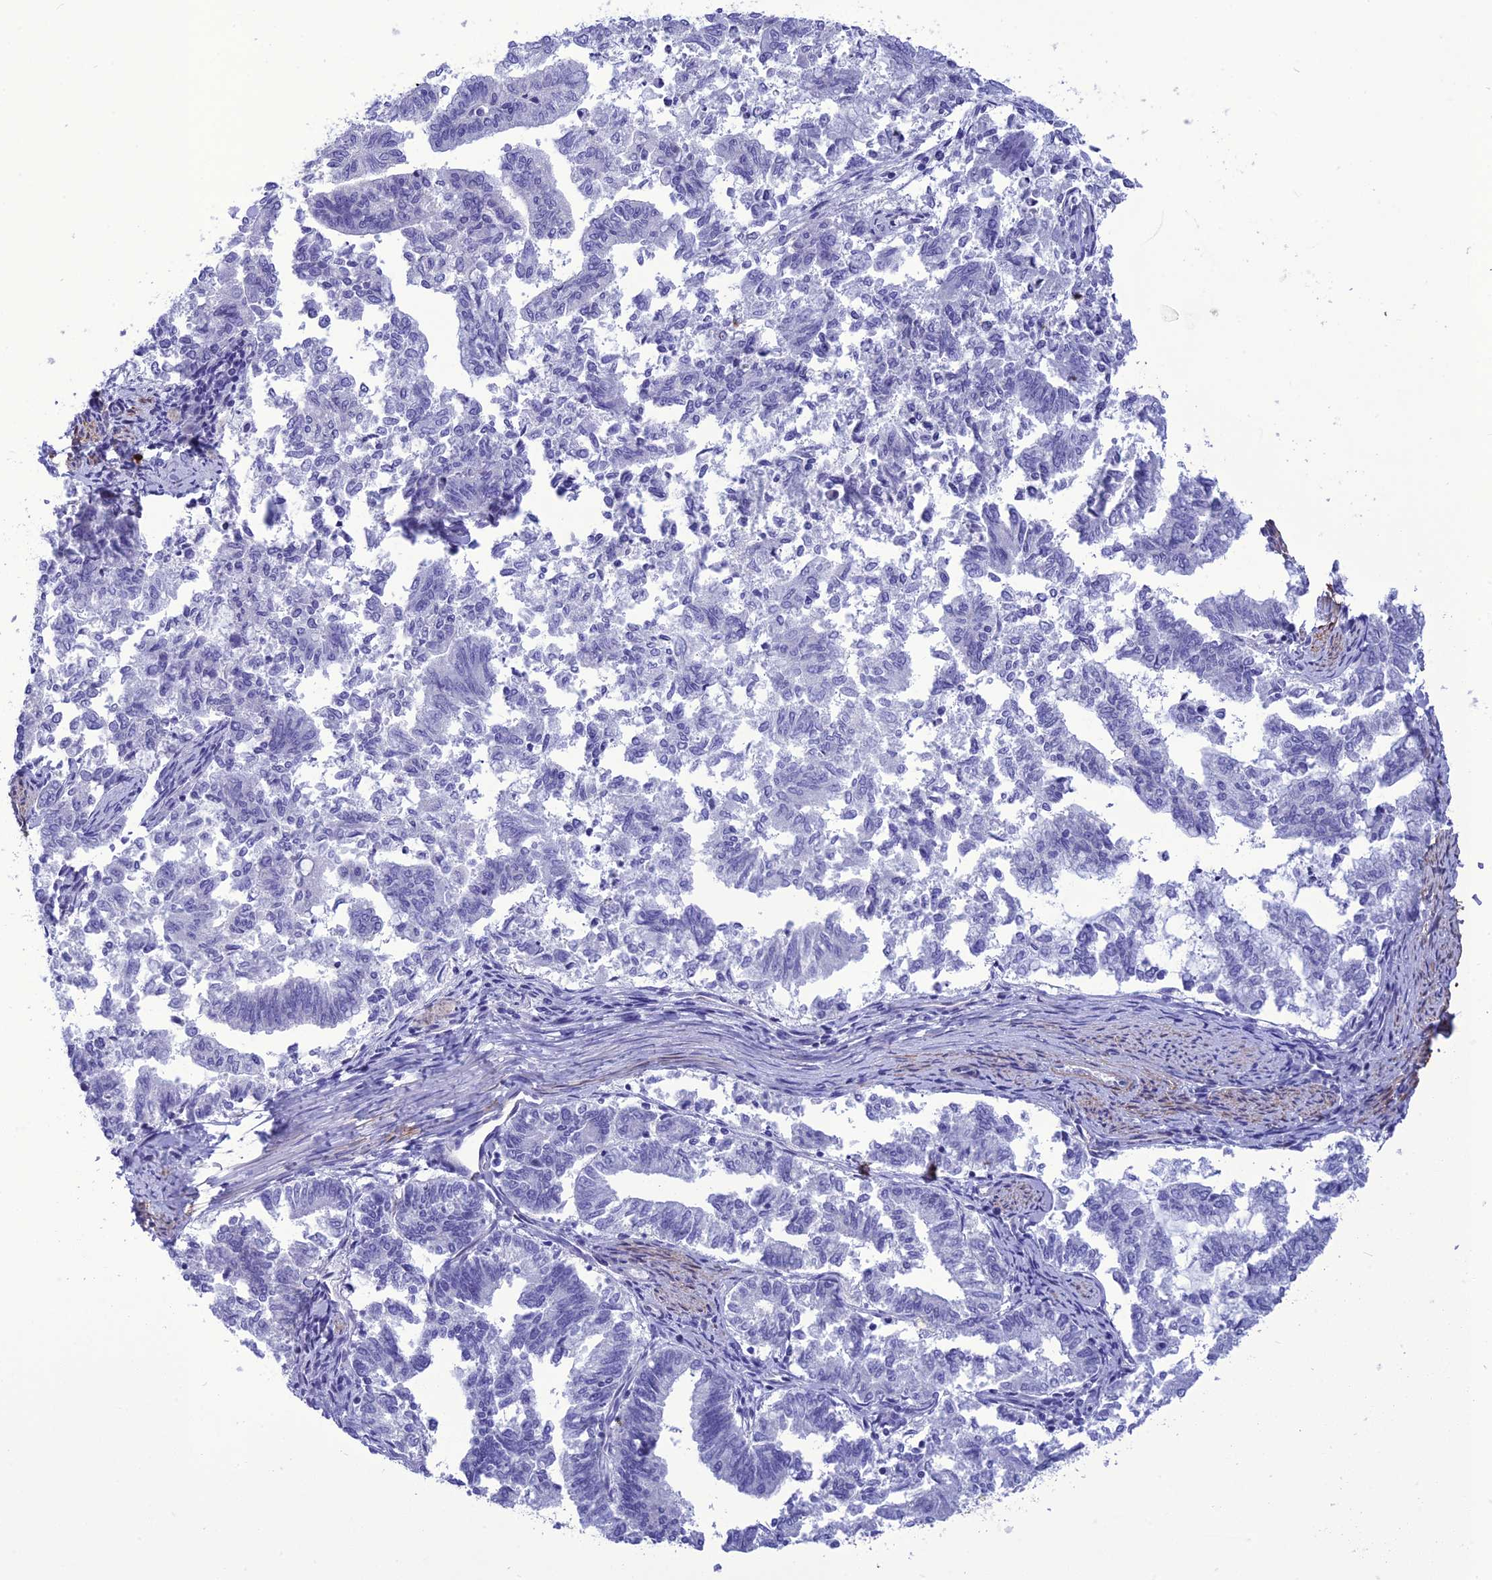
{"staining": {"intensity": "negative", "quantity": "none", "location": "none"}, "tissue": "endometrial cancer", "cell_type": "Tumor cells", "image_type": "cancer", "snomed": [{"axis": "morphology", "description": "Adenocarcinoma, NOS"}, {"axis": "topography", "description": "Endometrium"}], "caption": "Tumor cells are negative for brown protein staining in endometrial adenocarcinoma.", "gene": "NKD1", "patient": {"sex": "female", "age": 79}}